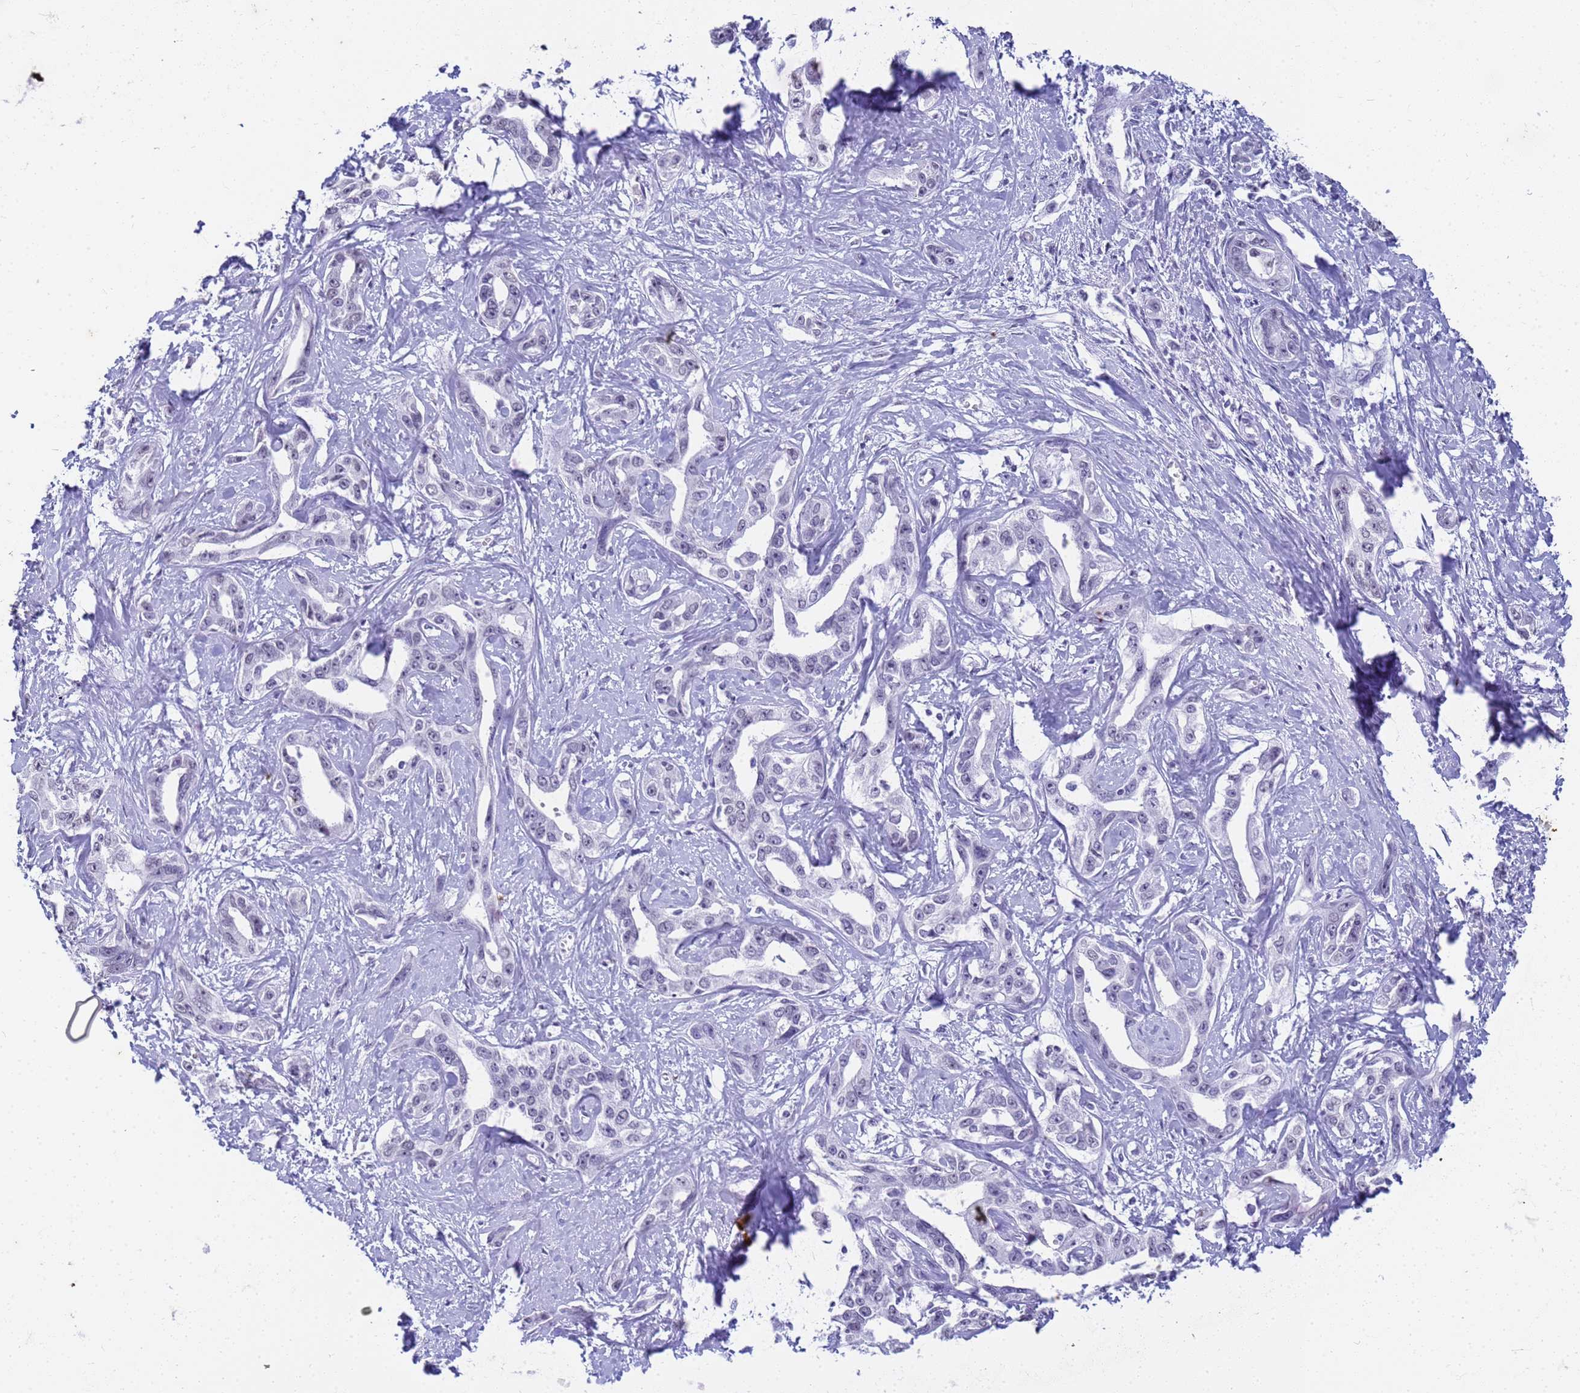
{"staining": {"intensity": "negative", "quantity": "none", "location": "none"}, "tissue": "liver cancer", "cell_type": "Tumor cells", "image_type": "cancer", "snomed": [{"axis": "morphology", "description": "Cholangiocarcinoma"}, {"axis": "topography", "description": "Liver"}], "caption": "An image of human cholangiocarcinoma (liver) is negative for staining in tumor cells. (Brightfield microscopy of DAB (3,3'-diaminobenzidine) immunohistochemistry (IHC) at high magnification).", "gene": "SLC7A9", "patient": {"sex": "male", "age": 59}}